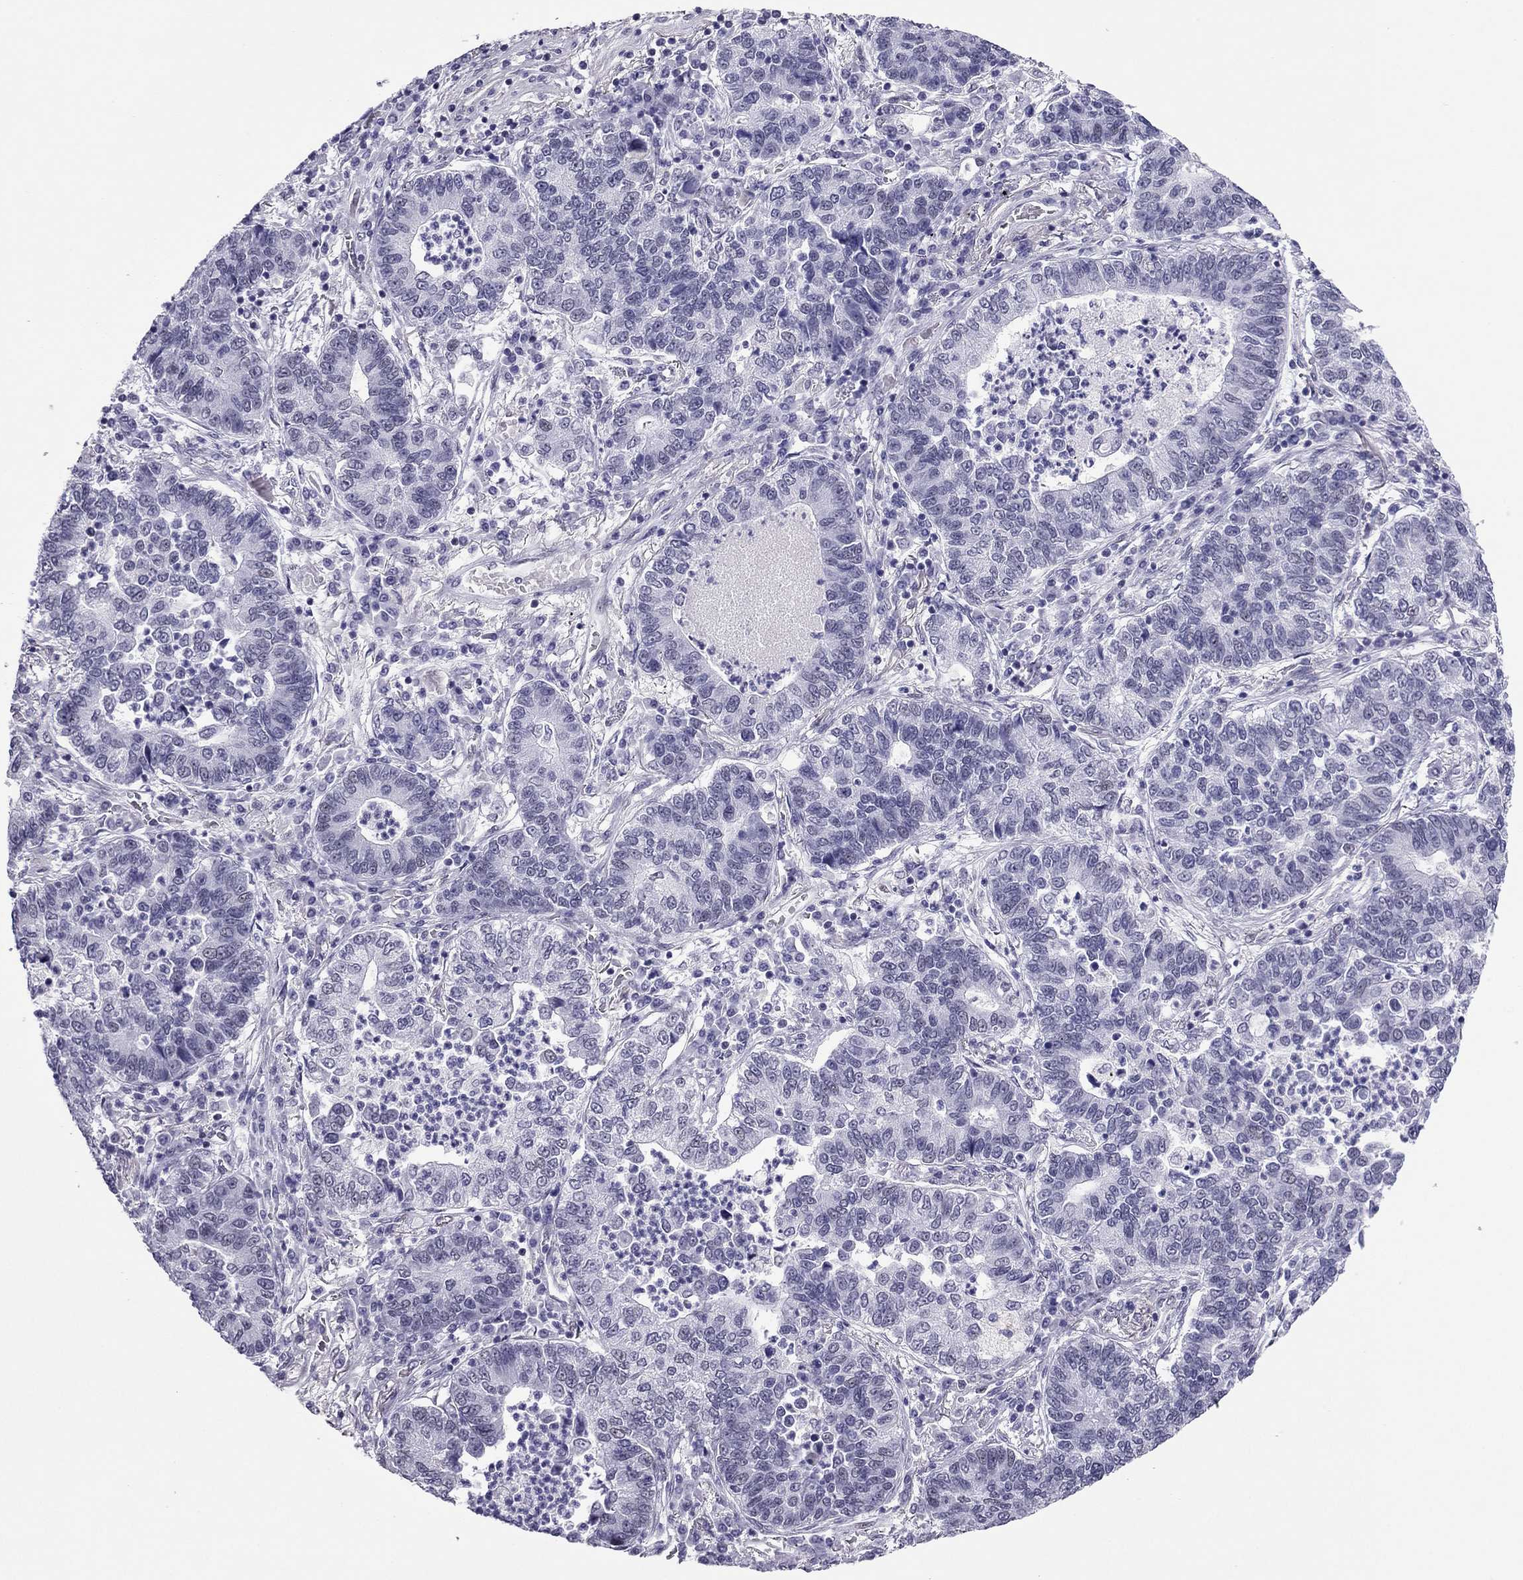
{"staining": {"intensity": "negative", "quantity": "none", "location": "none"}, "tissue": "lung cancer", "cell_type": "Tumor cells", "image_type": "cancer", "snomed": [{"axis": "morphology", "description": "Adenocarcinoma, NOS"}, {"axis": "topography", "description": "Lung"}], "caption": "DAB (3,3'-diaminobenzidine) immunohistochemical staining of human adenocarcinoma (lung) shows no significant expression in tumor cells.", "gene": "ZNF646", "patient": {"sex": "female", "age": 57}}